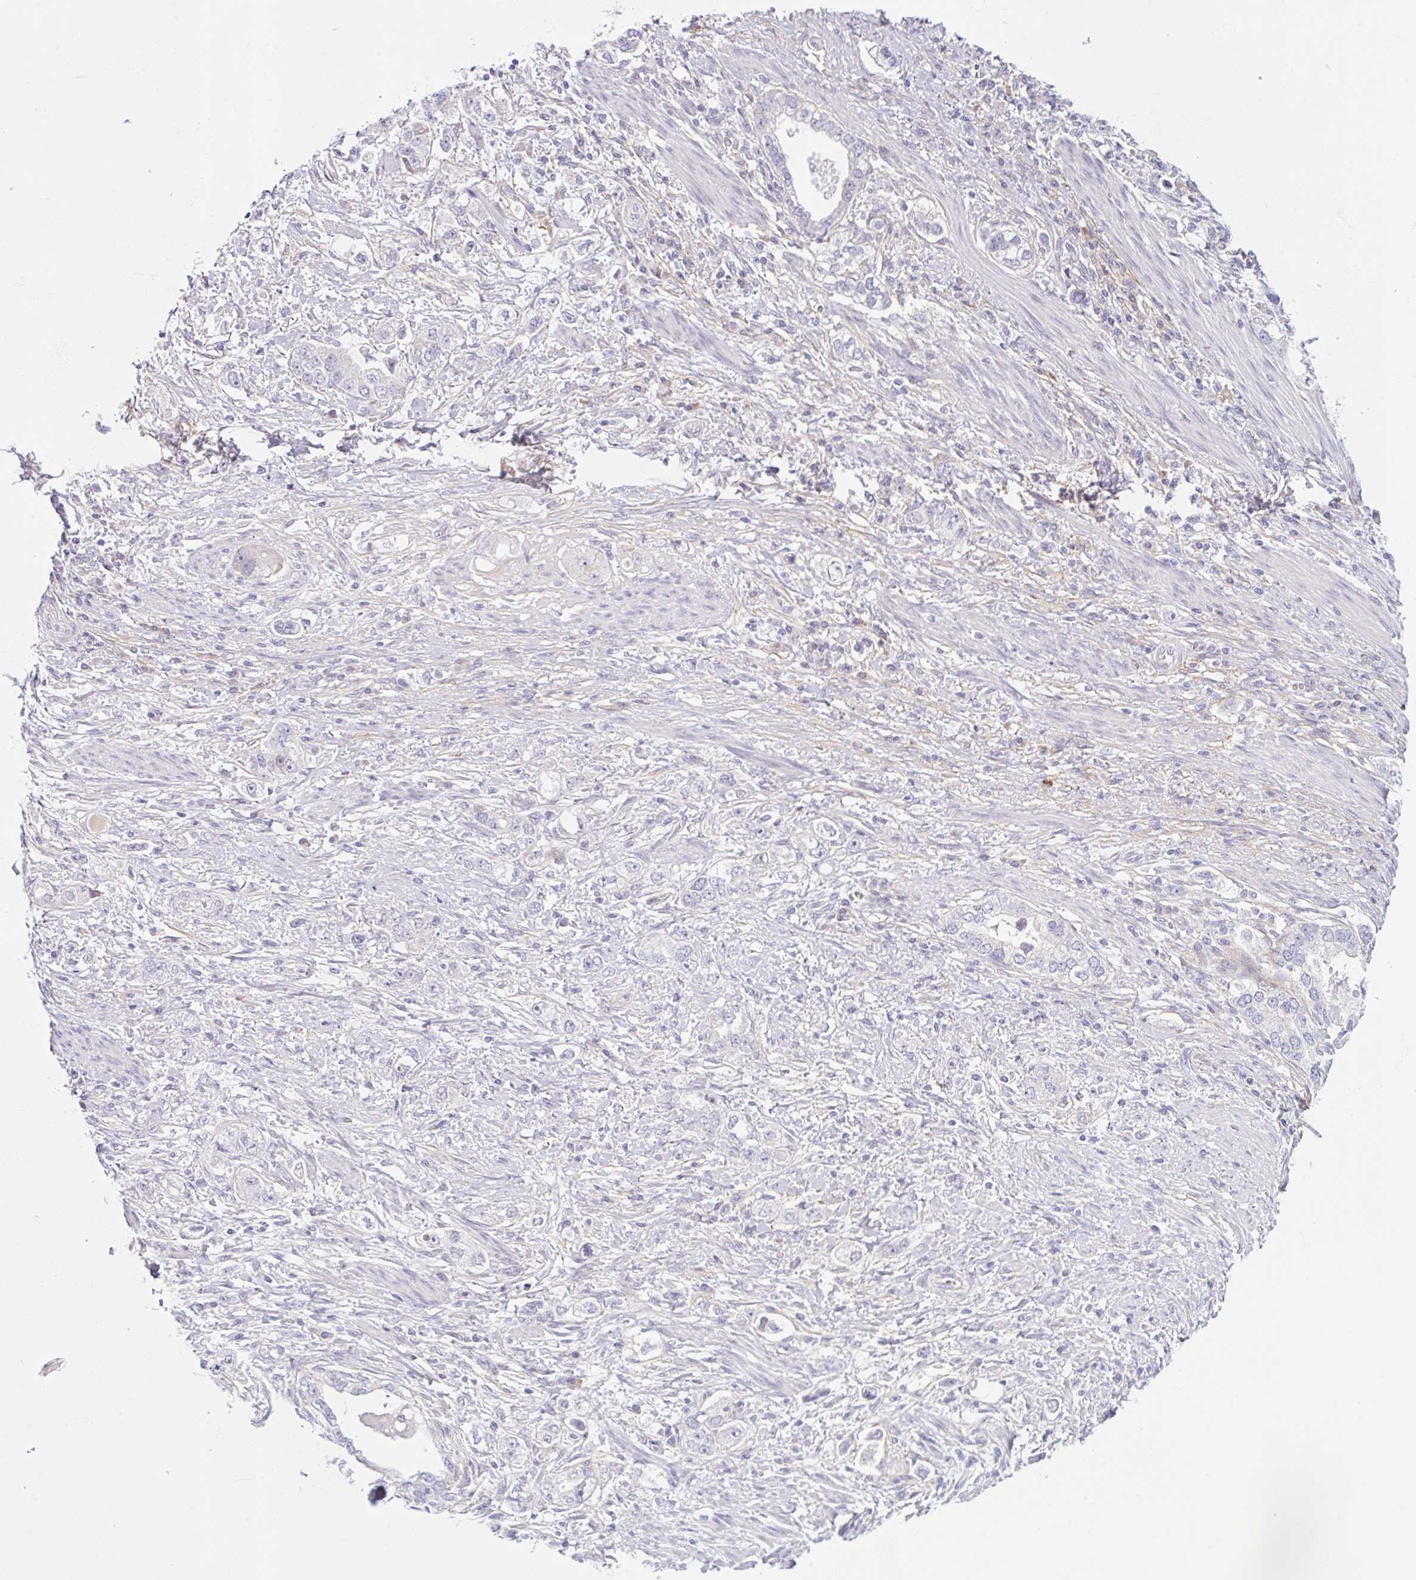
{"staining": {"intensity": "negative", "quantity": "none", "location": "none"}, "tissue": "stomach cancer", "cell_type": "Tumor cells", "image_type": "cancer", "snomed": [{"axis": "morphology", "description": "Adenocarcinoma, NOS"}, {"axis": "topography", "description": "Stomach, lower"}], "caption": "IHC of adenocarcinoma (stomach) demonstrates no expression in tumor cells.", "gene": "MYH10", "patient": {"sex": "female", "age": 93}}